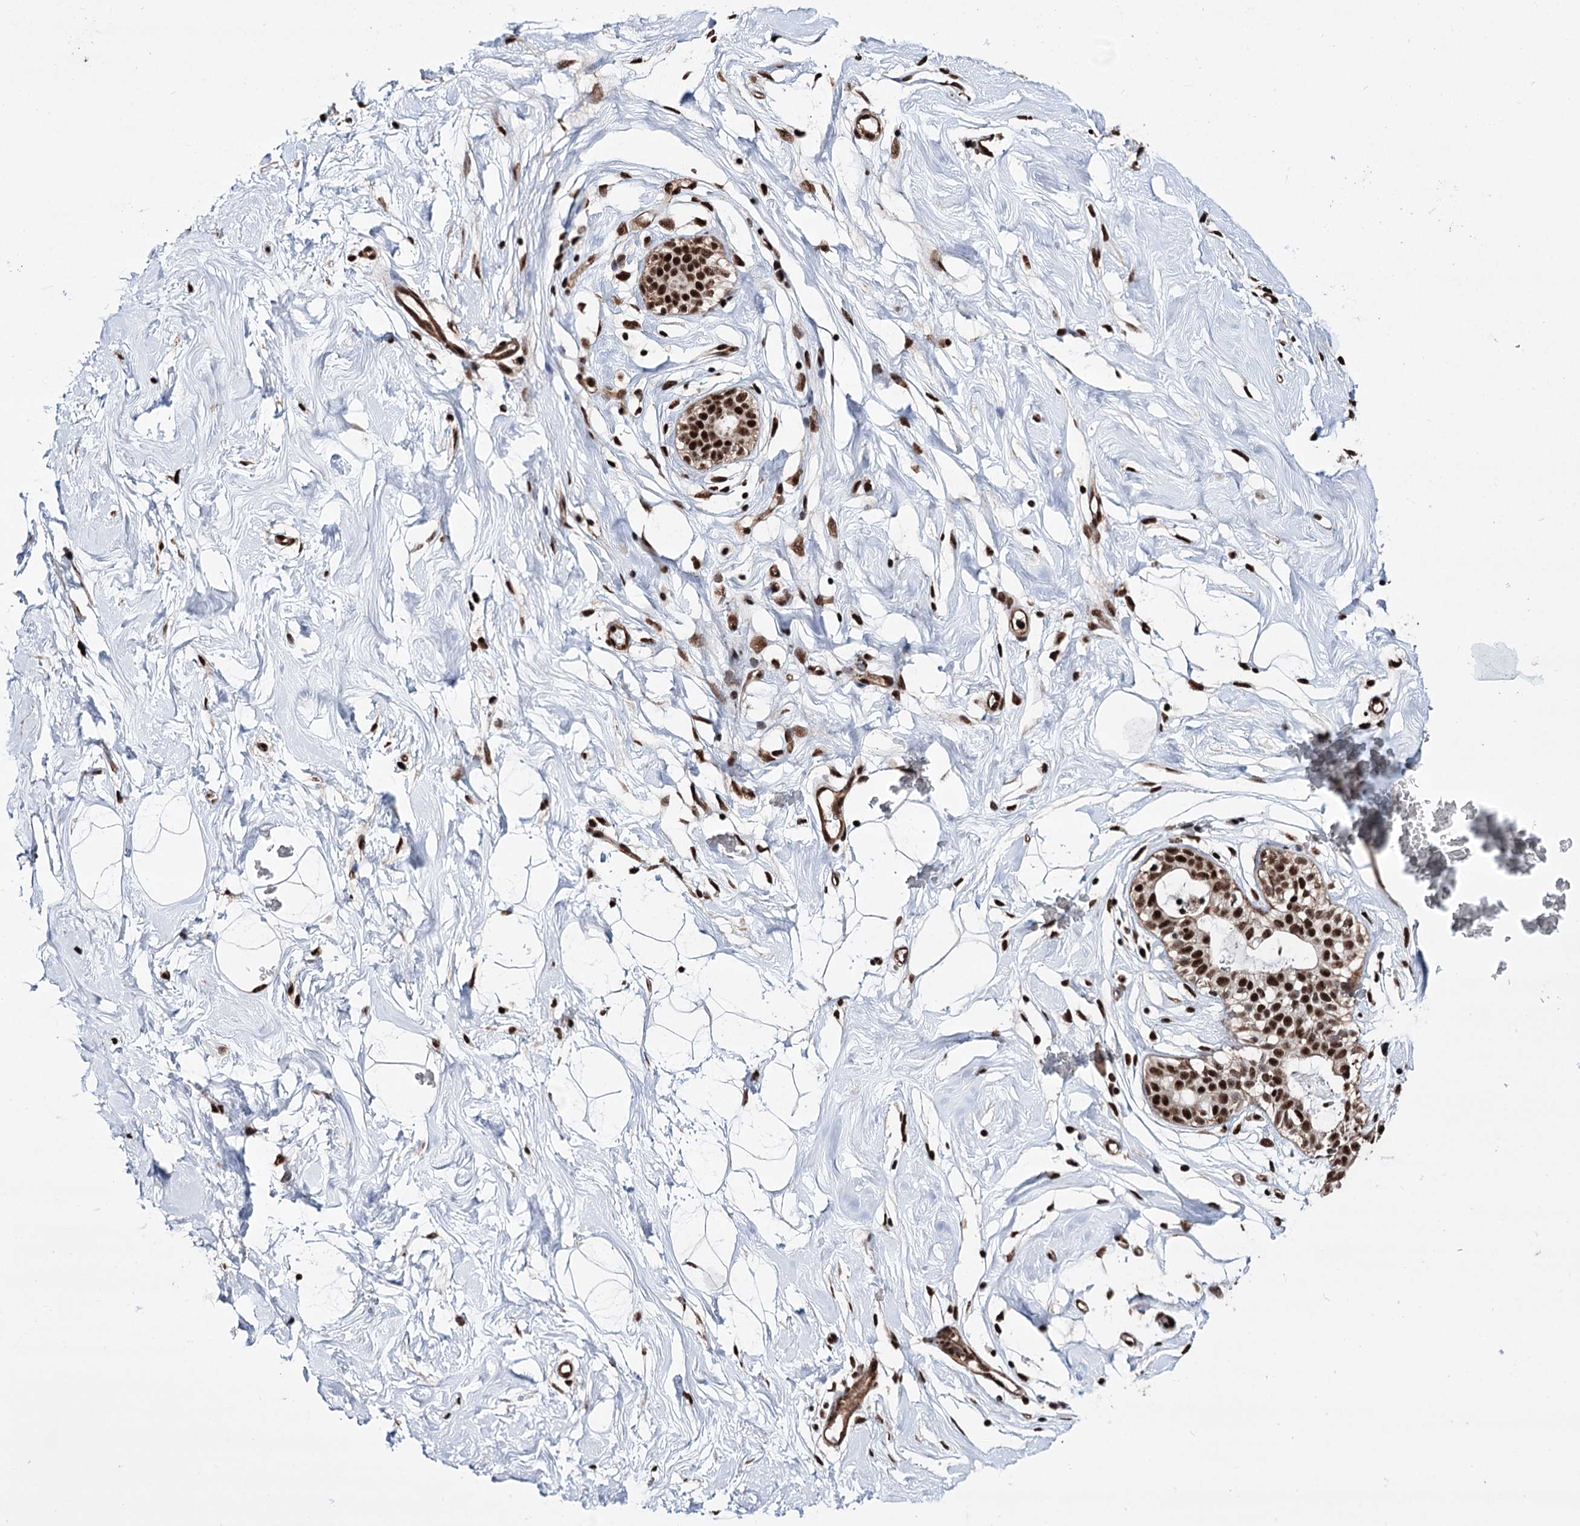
{"staining": {"intensity": "strong", "quantity": "25%-75%", "location": "nuclear"}, "tissue": "breast", "cell_type": "Adipocytes", "image_type": "normal", "snomed": [{"axis": "morphology", "description": "Normal tissue, NOS"}, {"axis": "morphology", "description": "Adenoma, NOS"}, {"axis": "topography", "description": "Breast"}], "caption": "A brown stain labels strong nuclear positivity of a protein in adipocytes of unremarkable breast.", "gene": "CHMP7", "patient": {"sex": "female", "age": 23}}